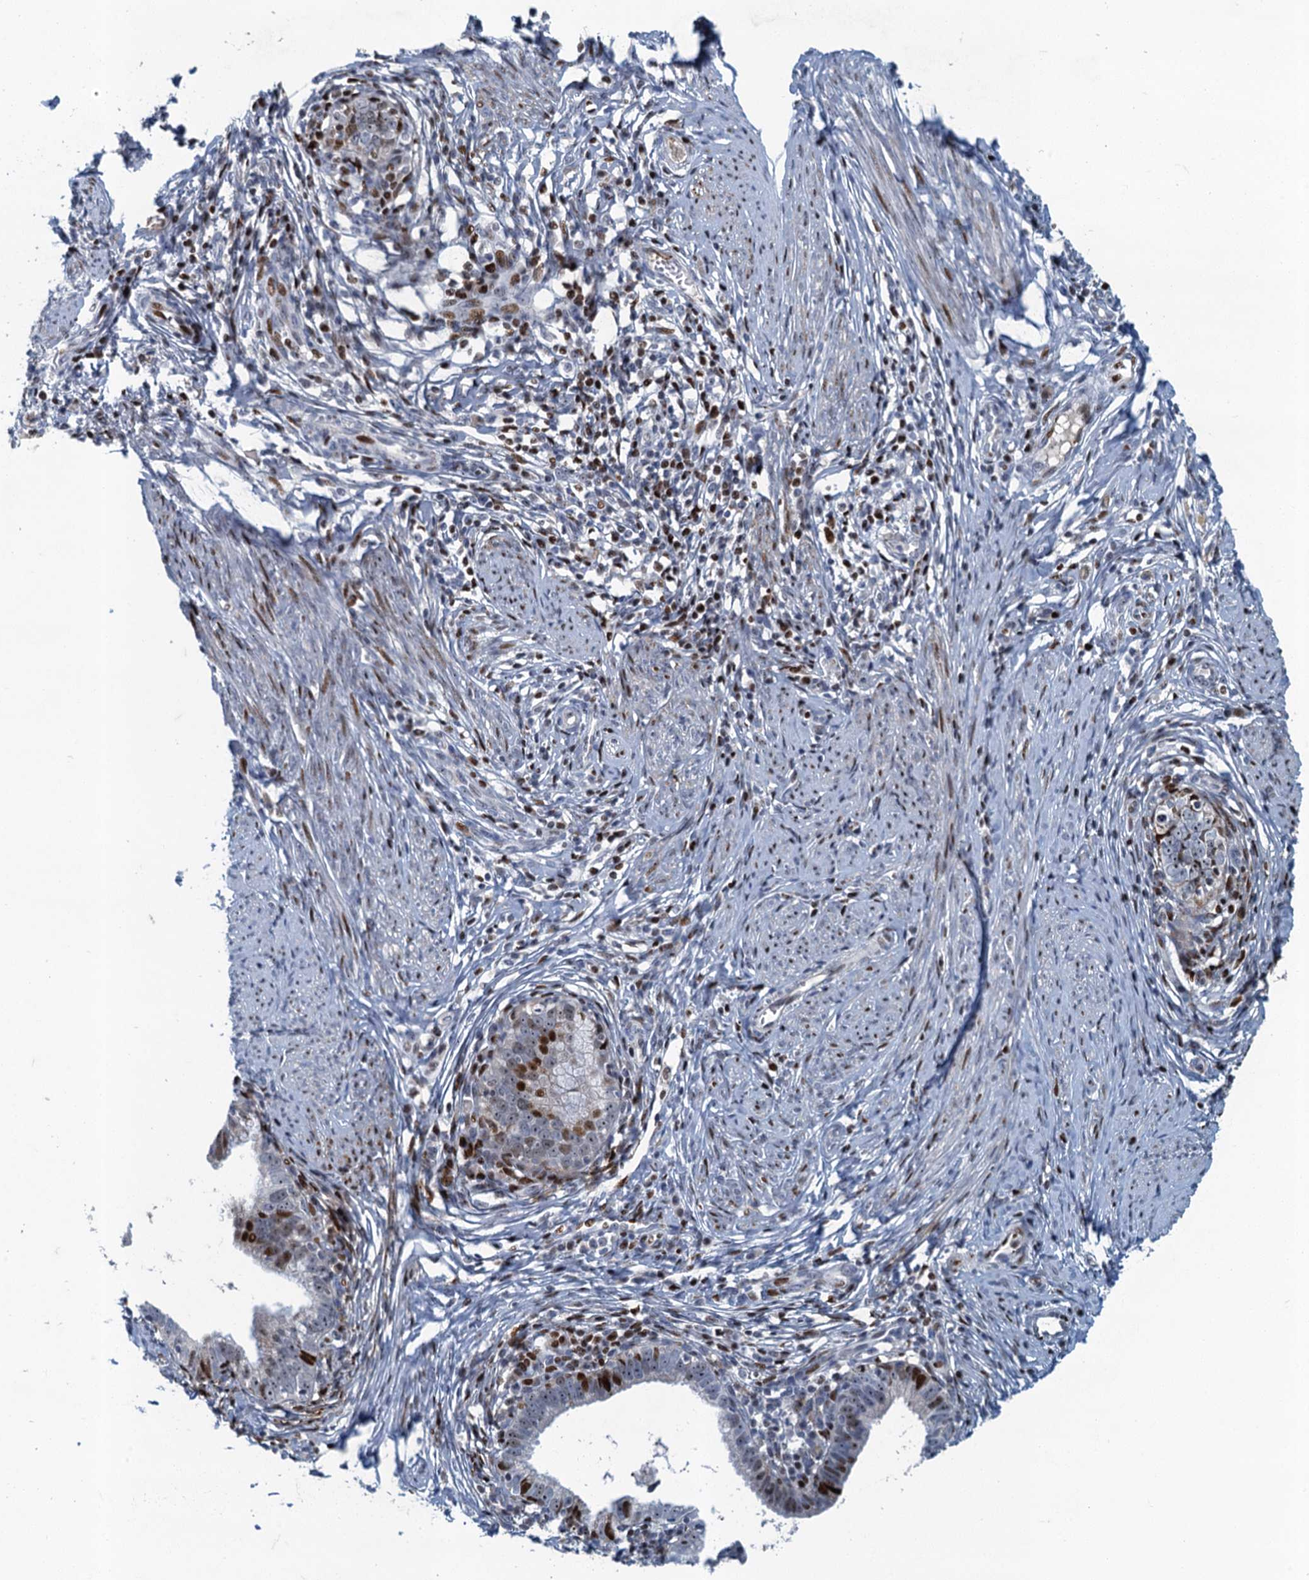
{"staining": {"intensity": "strong", "quantity": "<25%", "location": "nuclear"}, "tissue": "cervical cancer", "cell_type": "Tumor cells", "image_type": "cancer", "snomed": [{"axis": "morphology", "description": "Adenocarcinoma, NOS"}, {"axis": "topography", "description": "Cervix"}], "caption": "Brown immunohistochemical staining in human cervical adenocarcinoma shows strong nuclear staining in approximately <25% of tumor cells.", "gene": "ANKRD13D", "patient": {"sex": "female", "age": 36}}